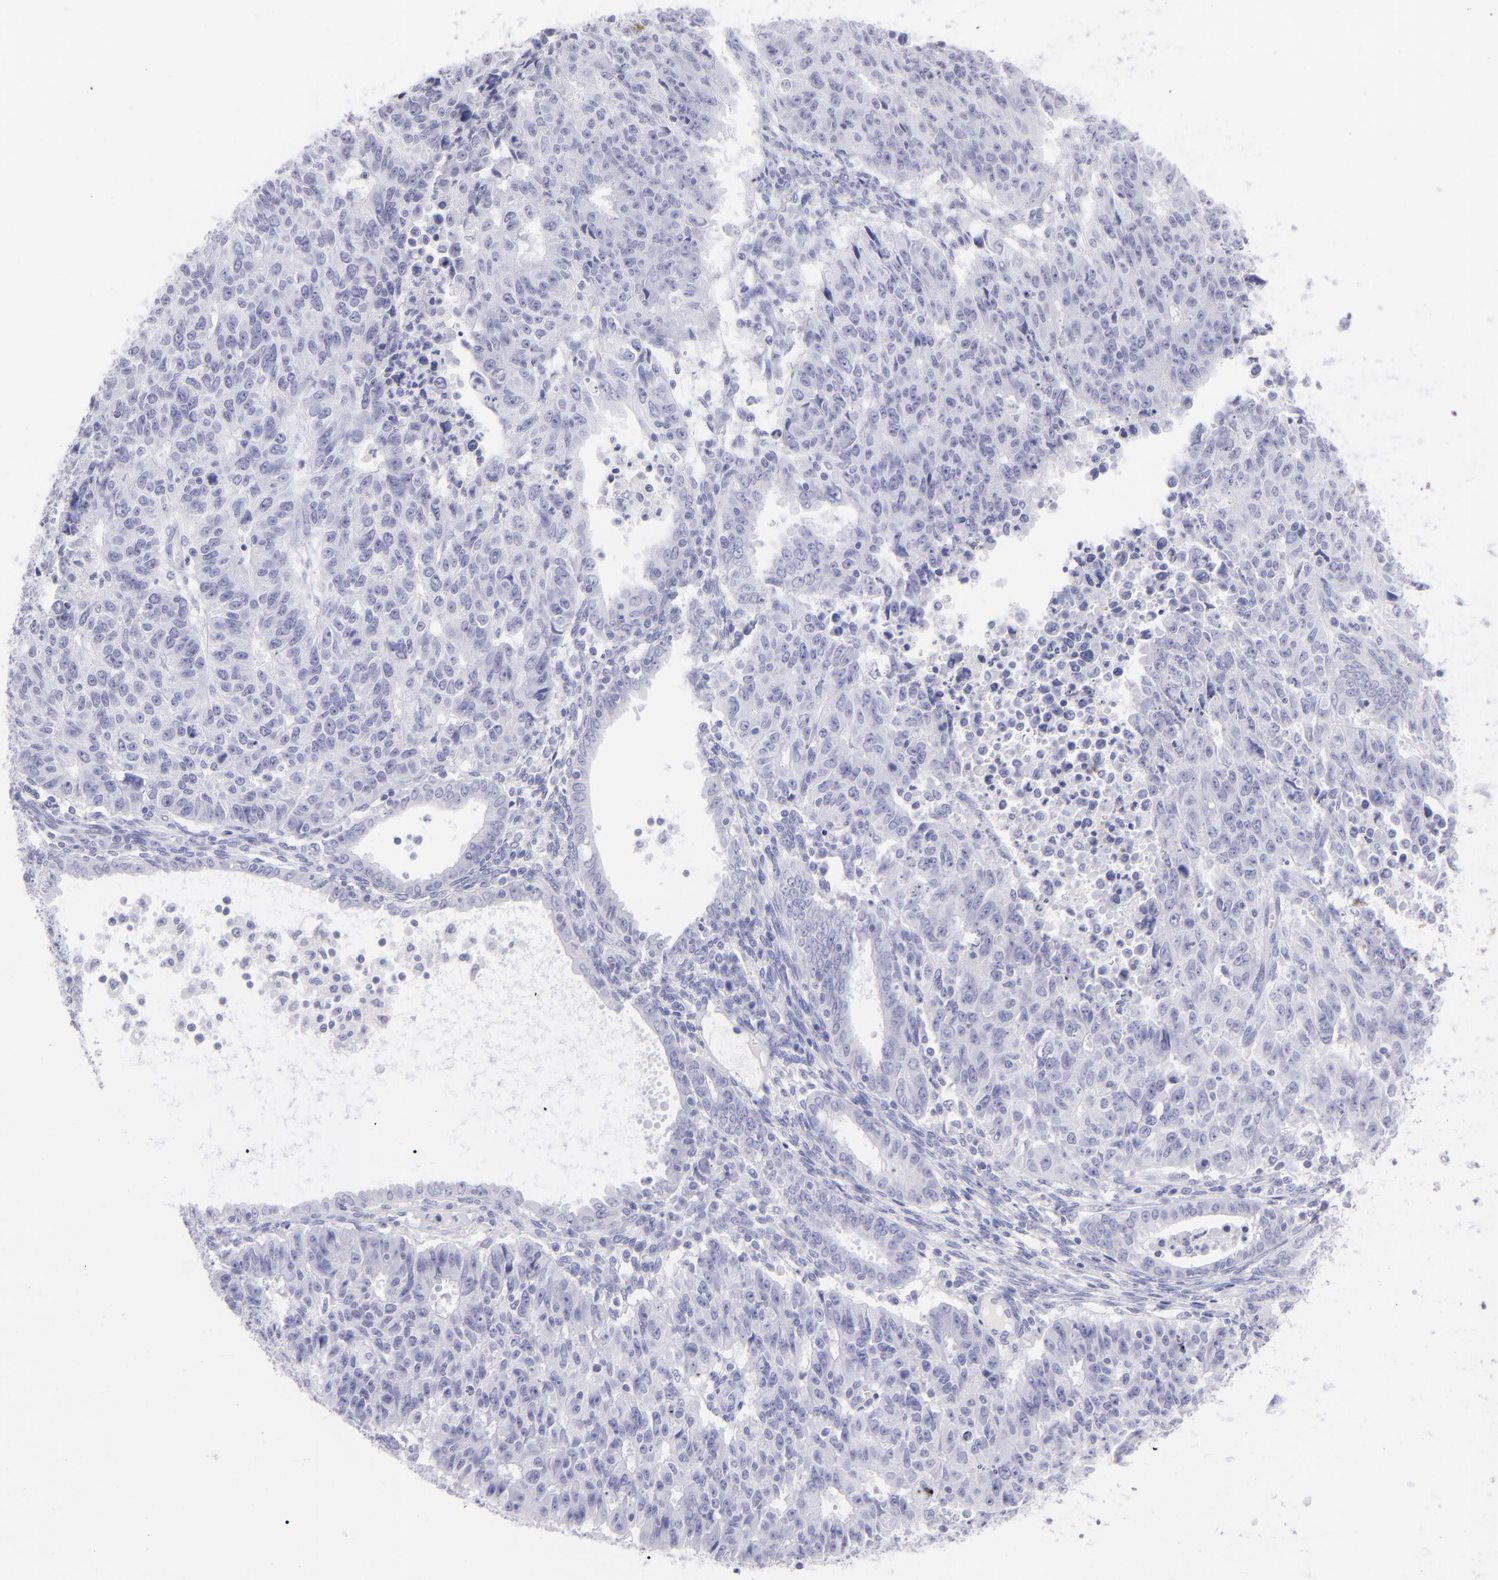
{"staining": {"intensity": "negative", "quantity": "none", "location": "none"}, "tissue": "endometrial cancer", "cell_type": "Tumor cells", "image_type": "cancer", "snomed": [{"axis": "morphology", "description": "Adenocarcinoma, NOS"}, {"axis": "topography", "description": "Endometrium"}], "caption": "The image reveals no significant expression in tumor cells of endometrial cancer (adenocarcinoma).", "gene": "SLC1A3", "patient": {"sex": "female", "age": 42}}